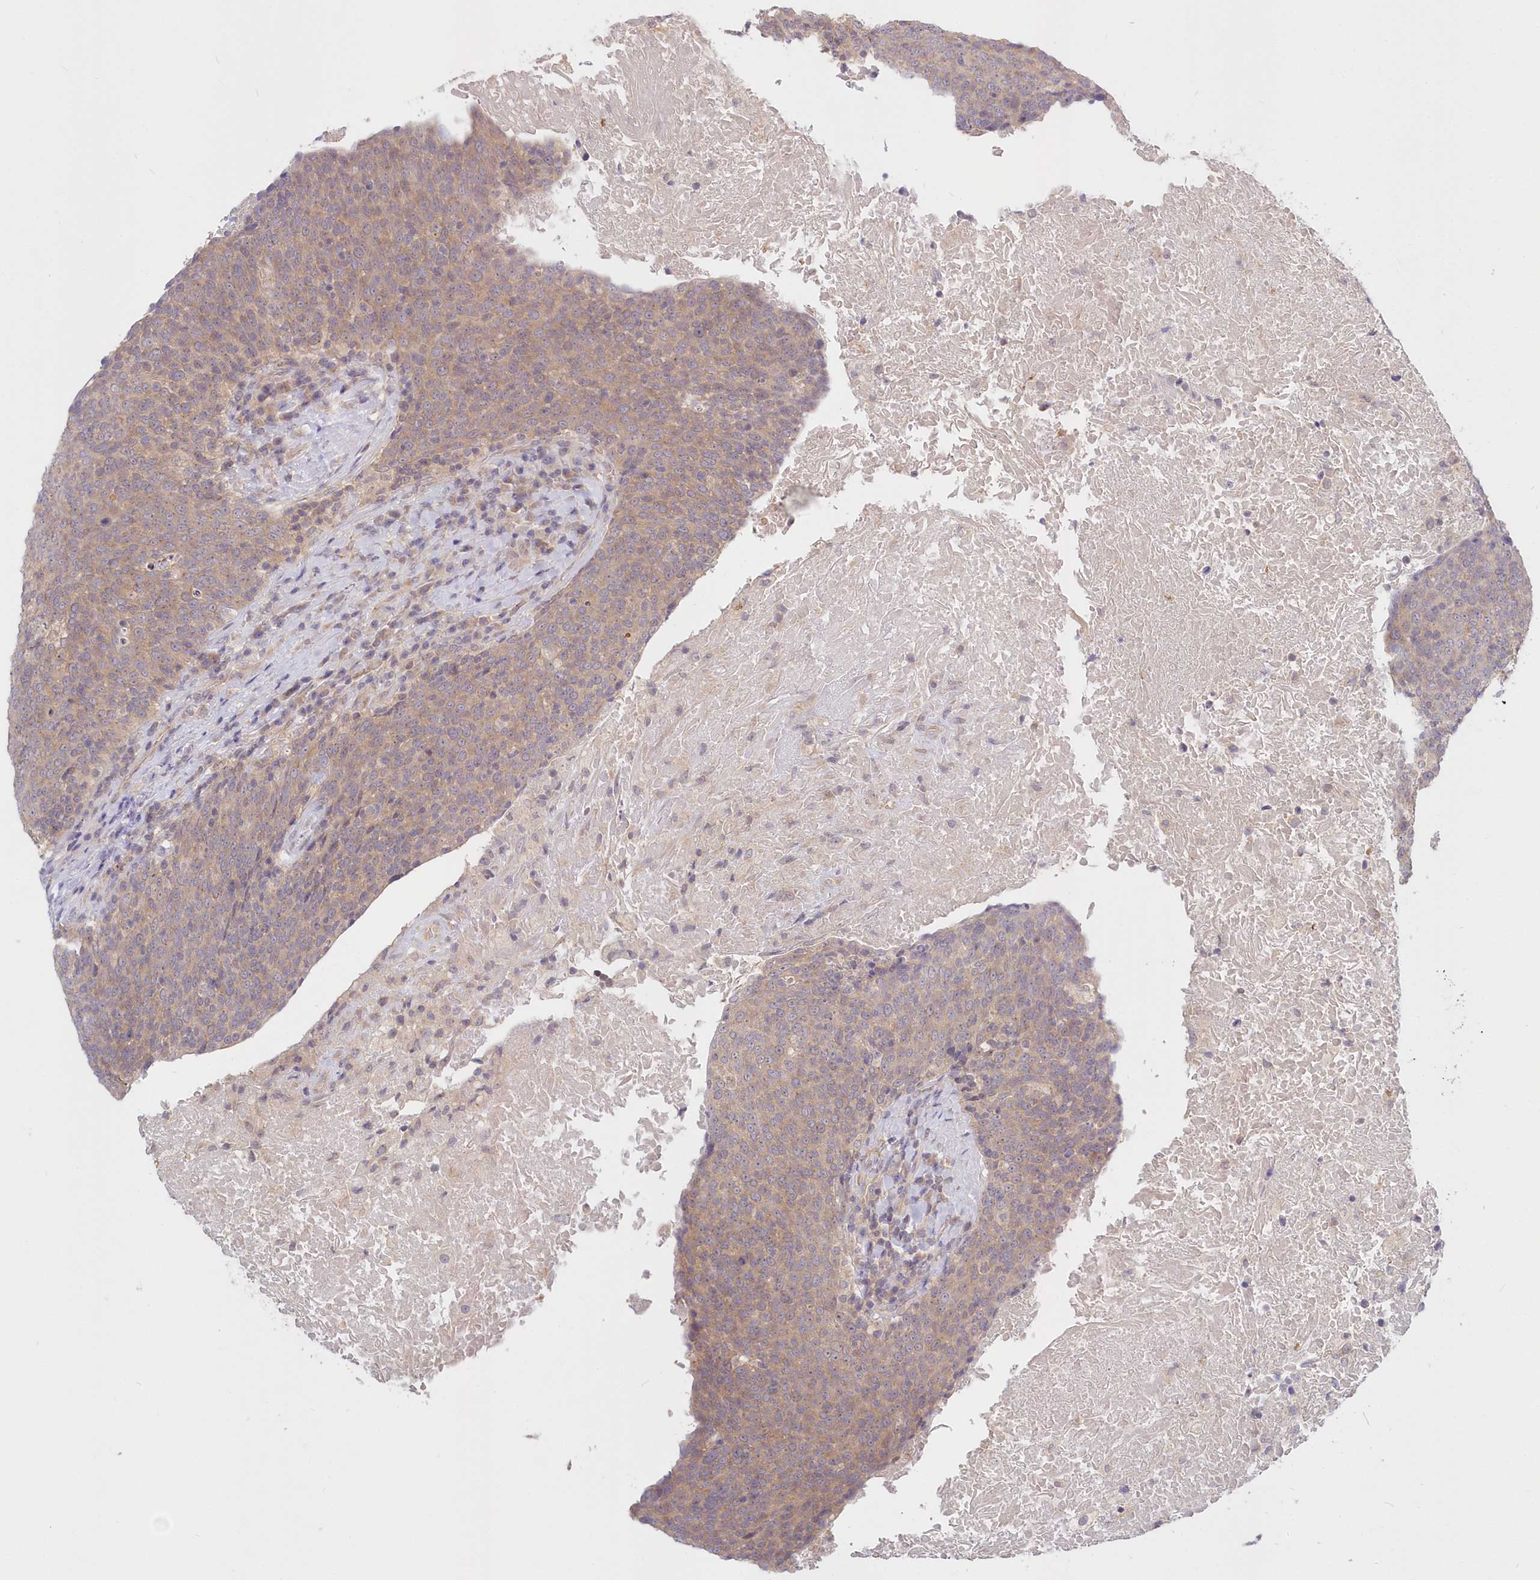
{"staining": {"intensity": "weak", "quantity": "25%-75%", "location": "cytoplasmic/membranous"}, "tissue": "head and neck cancer", "cell_type": "Tumor cells", "image_type": "cancer", "snomed": [{"axis": "morphology", "description": "Squamous cell carcinoma, NOS"}, {"axis": "morphology", "description": "Squamous cell carcinoma, metastatic, NOS"}, {"axis": "topography", "description": "Lymph node"}, {"axis": "topography", "description": "Head-Neck"}], "caption": "IHC photomicrograph of neoplastic tissue: head and neck metastatic squamous cell carcinoma stained using IHC displays low levels of weak protein expression localized specifically in the cytoplasmic/membranous of tumor cells, appearing as a cytoplasmic/membranous brown color.", "gene": "KATNA1", "patient": {"sex": "male", "age": 62}}